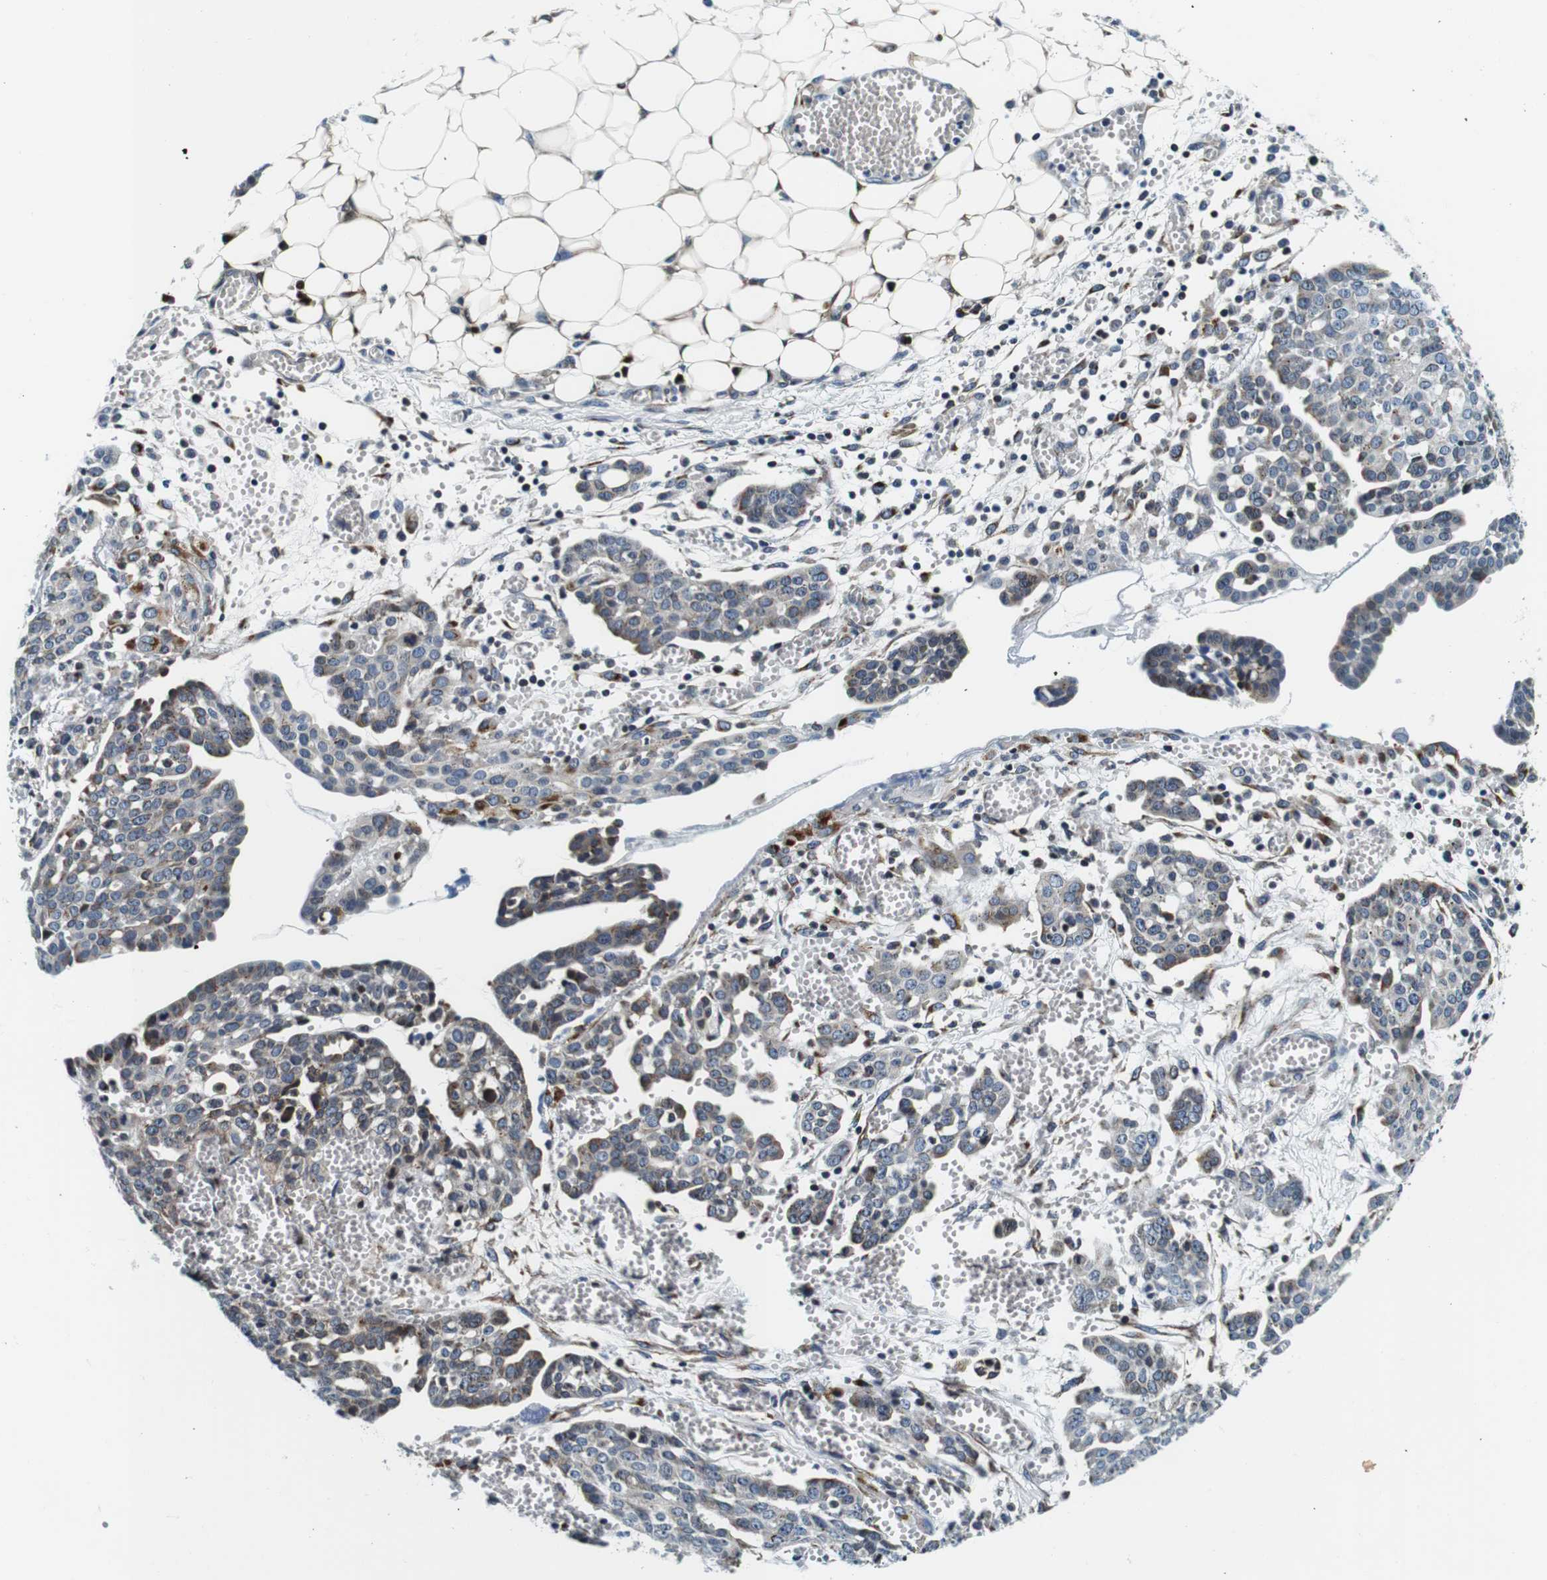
{"staining": {"intensity": "weak", "quantity": "<25%", "location": "cytoplasmic/membranous"}, "tissue": "ovarian cancer", "cell_type": "Tumor cells", "image_type": "cancer", "snomed": [{"axis": "morphology", "description": "Cystadenocarcinoma, serous, NOS"}, {"axis": "topography", "description": "Soft tissue"}, {"axis": "topography", "description": "Ovary"}], "caption": "Tumor cells show no significant protein expression in ovarian serous cystadenocarcinoma.", "gene": "FAR2", "patient": {"sex": "female", "age": 57}}